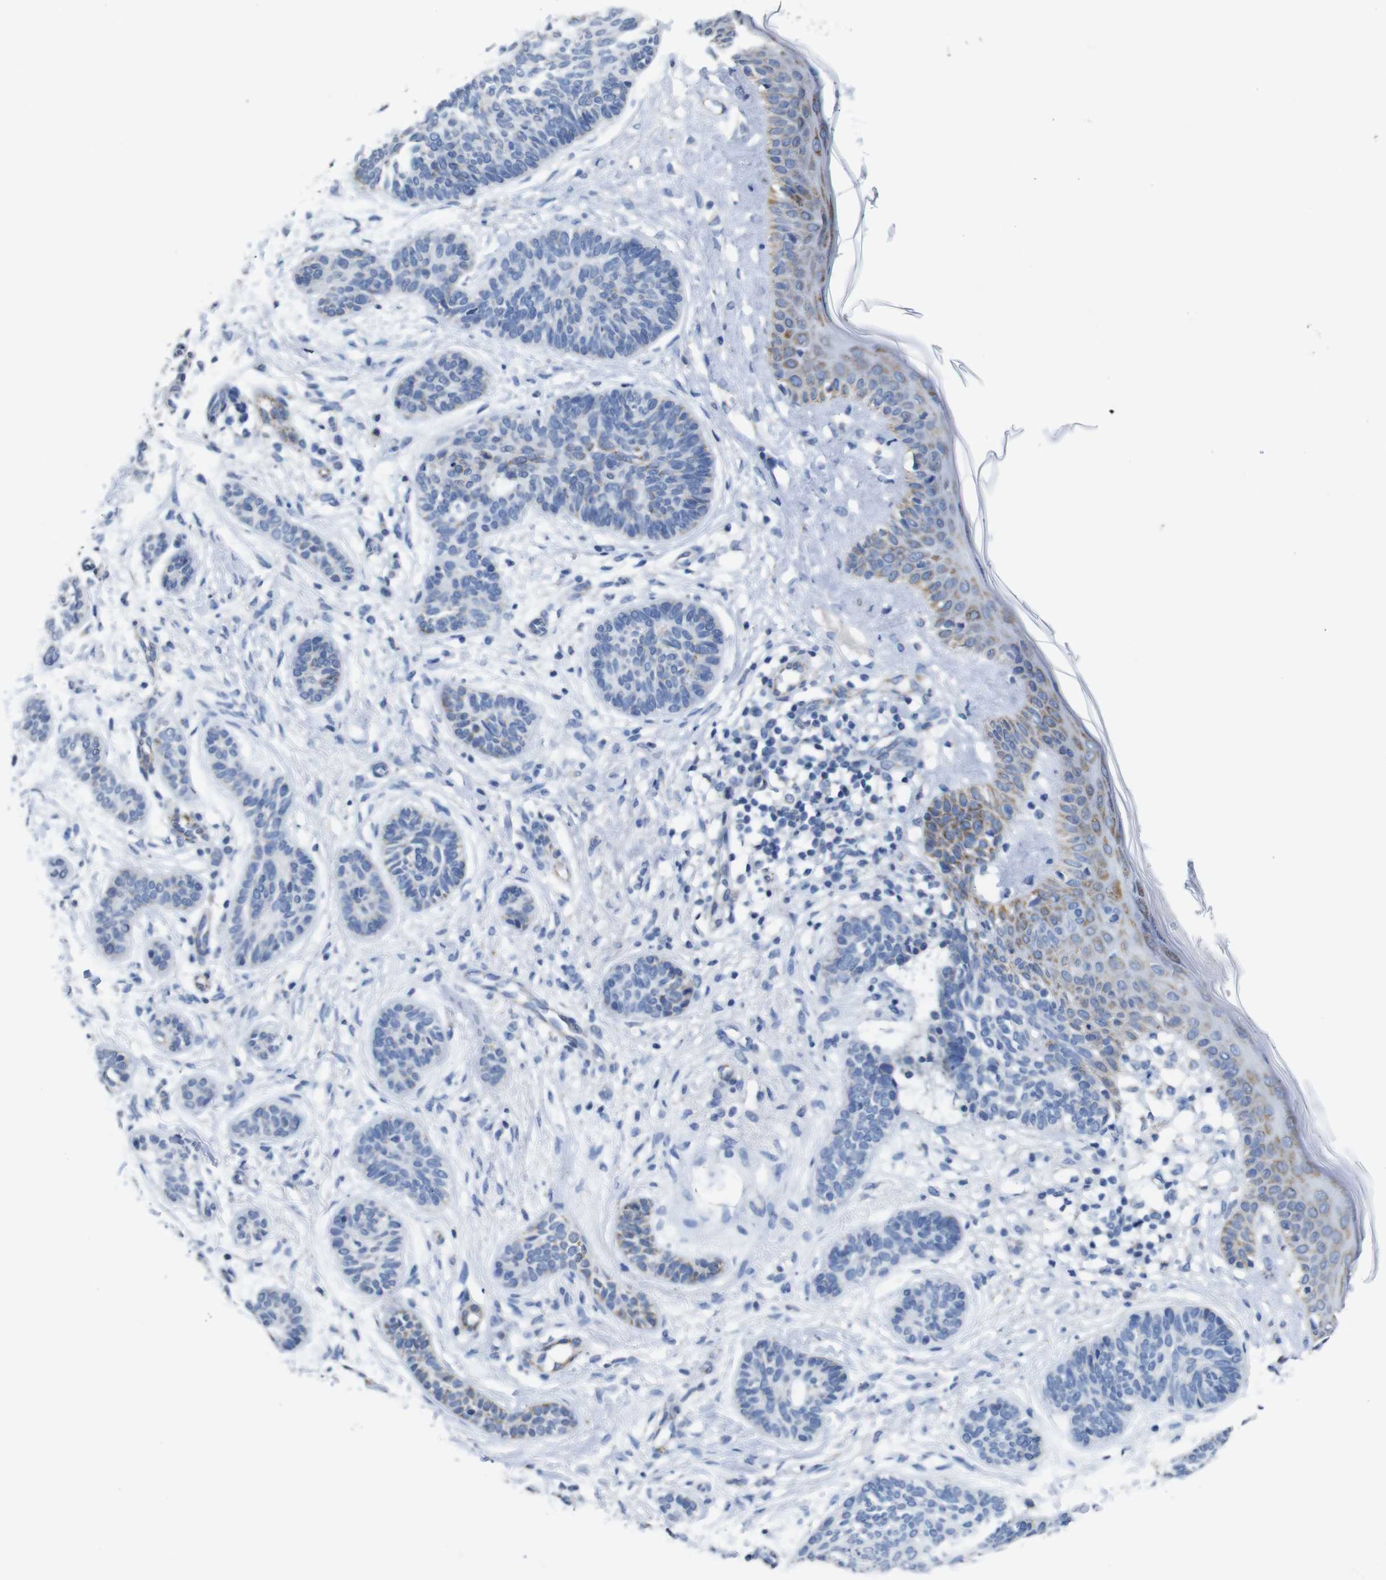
{"staining": {"intensity": "negative", "quantity": "none", "location": "none"}, "tissue": "skin cancer", "cell_type": "Tumor cells", "image_type": "cancer", "snomed": [{"axis": "morphology", "description": "Normal tissue, NOS"}, {"axis": "morphology", "description": "Basal cell carcinoma"}, {"axis": "topography", "description": "Skin"}], "caption": "This is an immunohistochemistry image of skin basal cell carcinoma. There is no staining in tumor cells.", "gene": "MAOA", "patient": {"sex": "male", "age": 63}}